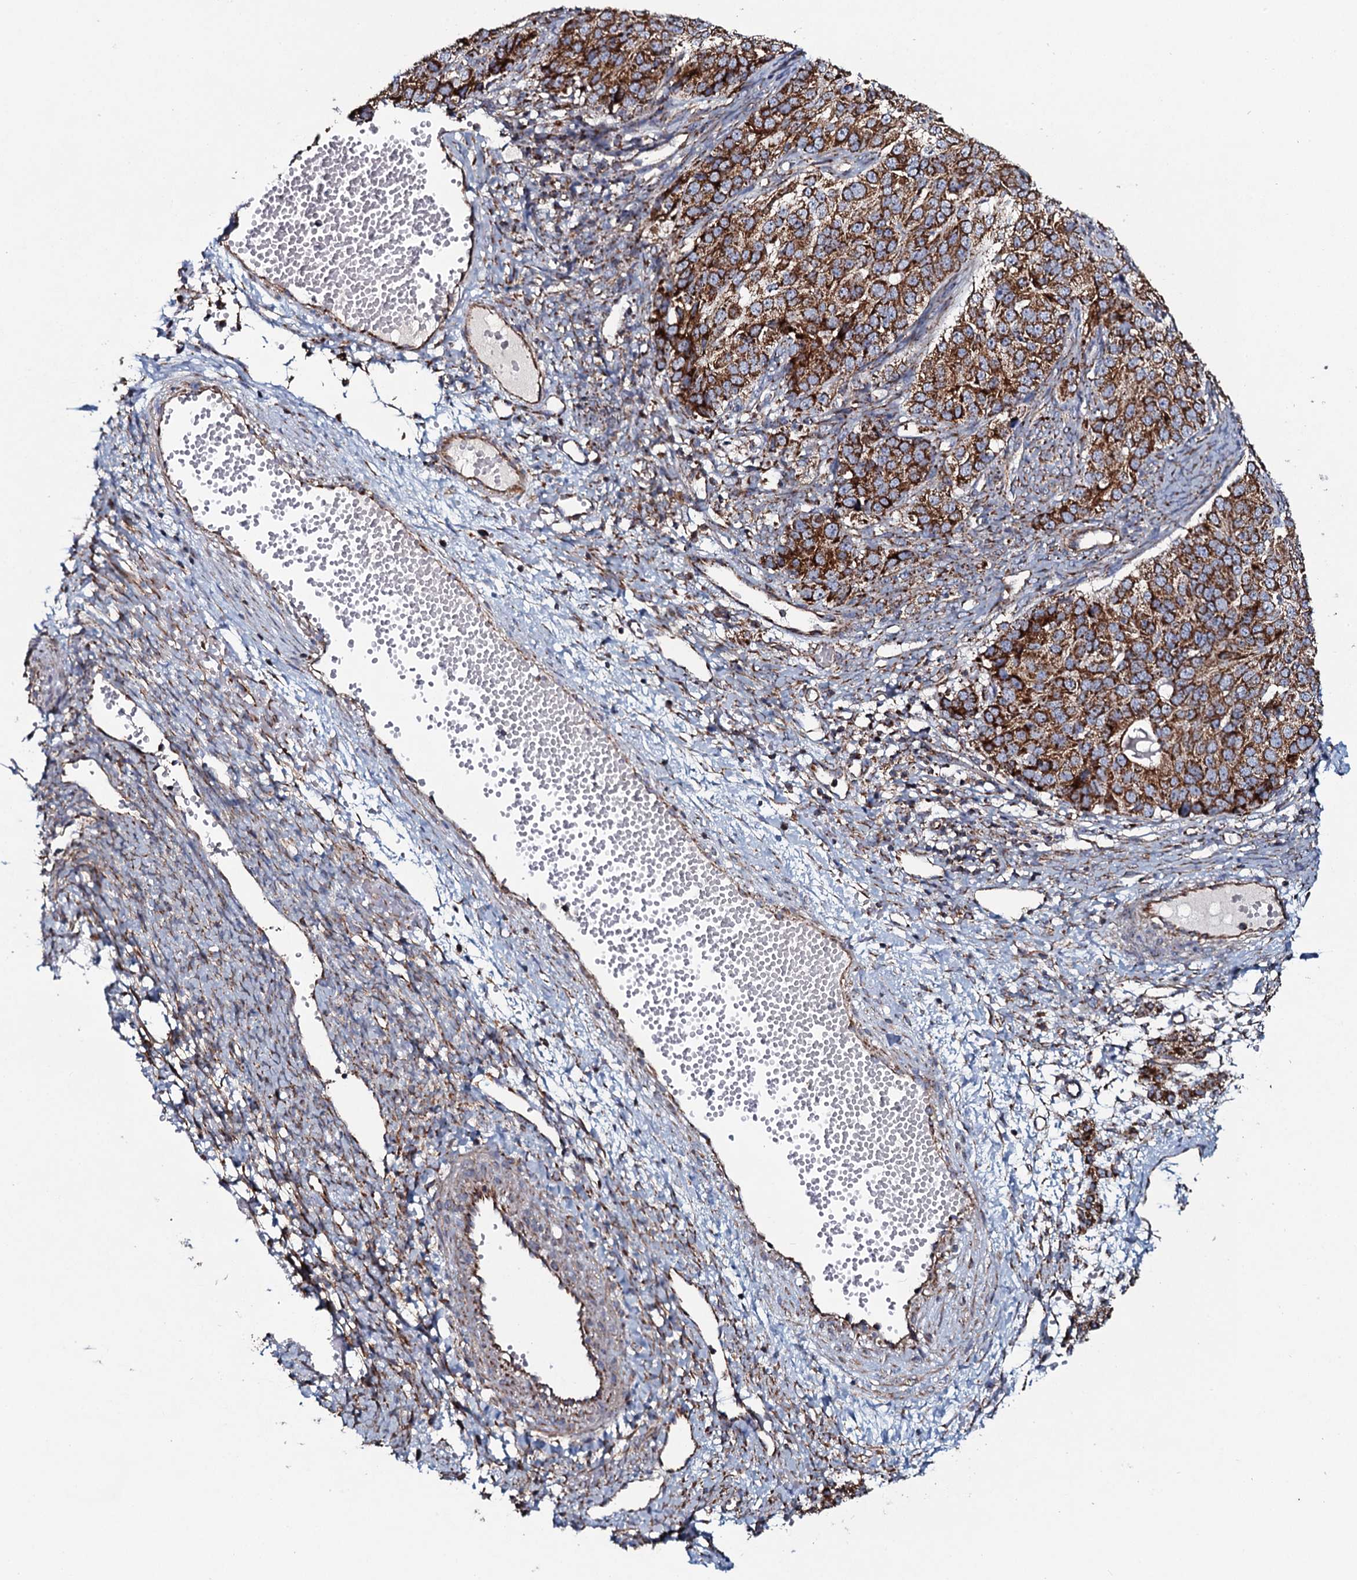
{"staining": {"intensity": "strong", "quantity": ">75%", "location": "cytoplasmic/membranous"}, "tissue": "ovarian cancer", "cell_type": "Tumor cells", "image_type": "cancer", "snomed": [{"axis": "morphology", "description": "Carcinoma, endometroid"}, {"axis": "topography", "description": "Ovary"}], "caption": "This photomicrograph demonstrates immunohistochemistry staining of human ovarian cancer (endometroid carcinoma), with high strong cytoplasmic/membranous positivity in about >75% of tumor cells.", "gene": "EVC2", "patient": {"sex": "female", "age": 51}}